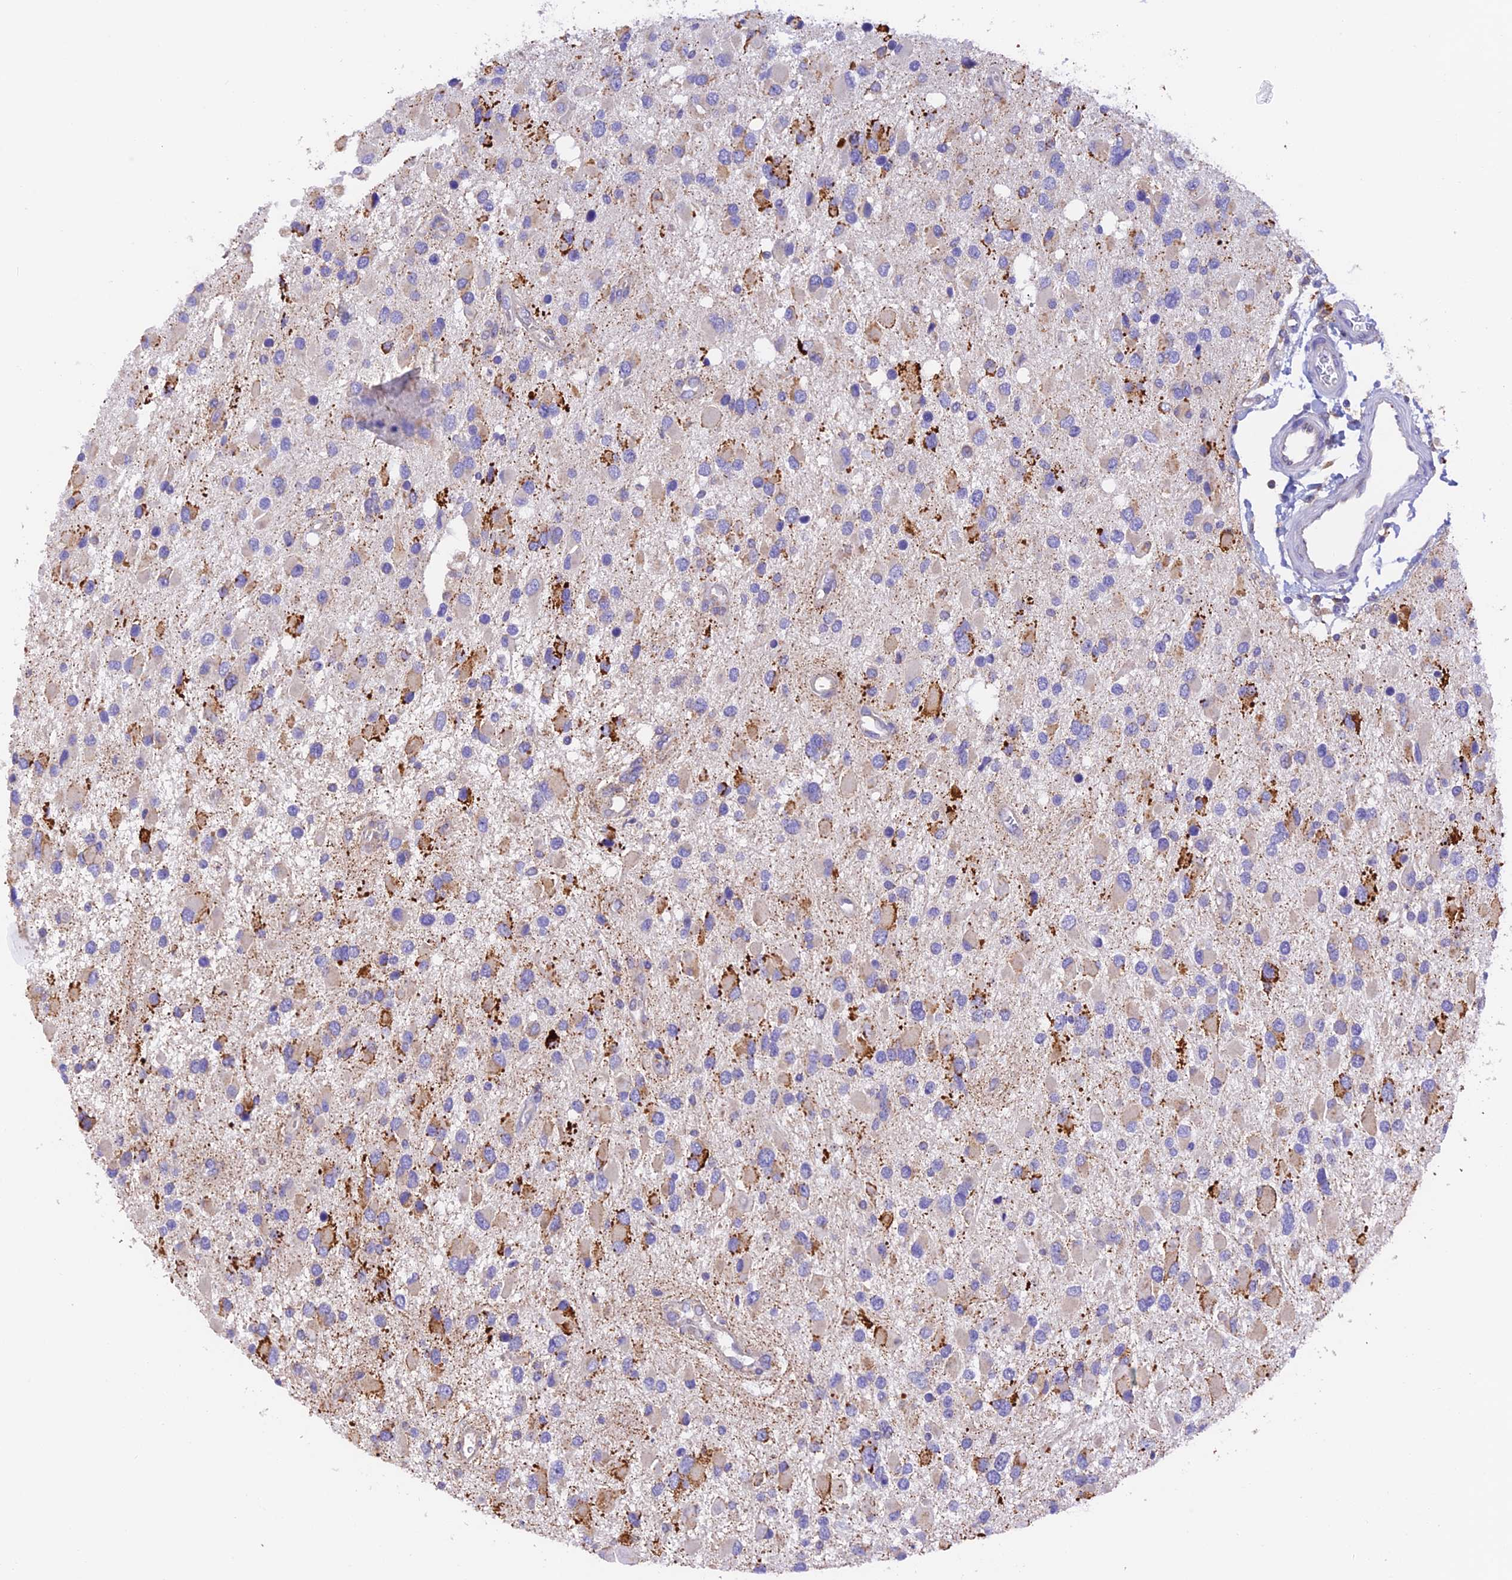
{"staining": {"intensity": "strong", "quantity": "<25%", "location": "cytoplasmic/membranous"}, "tissue": "glioma", "cell_type": "Tumor cells", "image_type": "cancer", "snomed": [{"axis": "morphology", "description": "Glioma, malignant, High grade"}, {"axis": "topography", "description": "Brain"}], "caption": "Glioma was stained to show a protein in brown. There is medium levels of strong cytoplasmic/membranous expression in approximately <25% of tumor cells.", "gene": "VKORC1", "patient": {"sex": "male", "age": 53}}